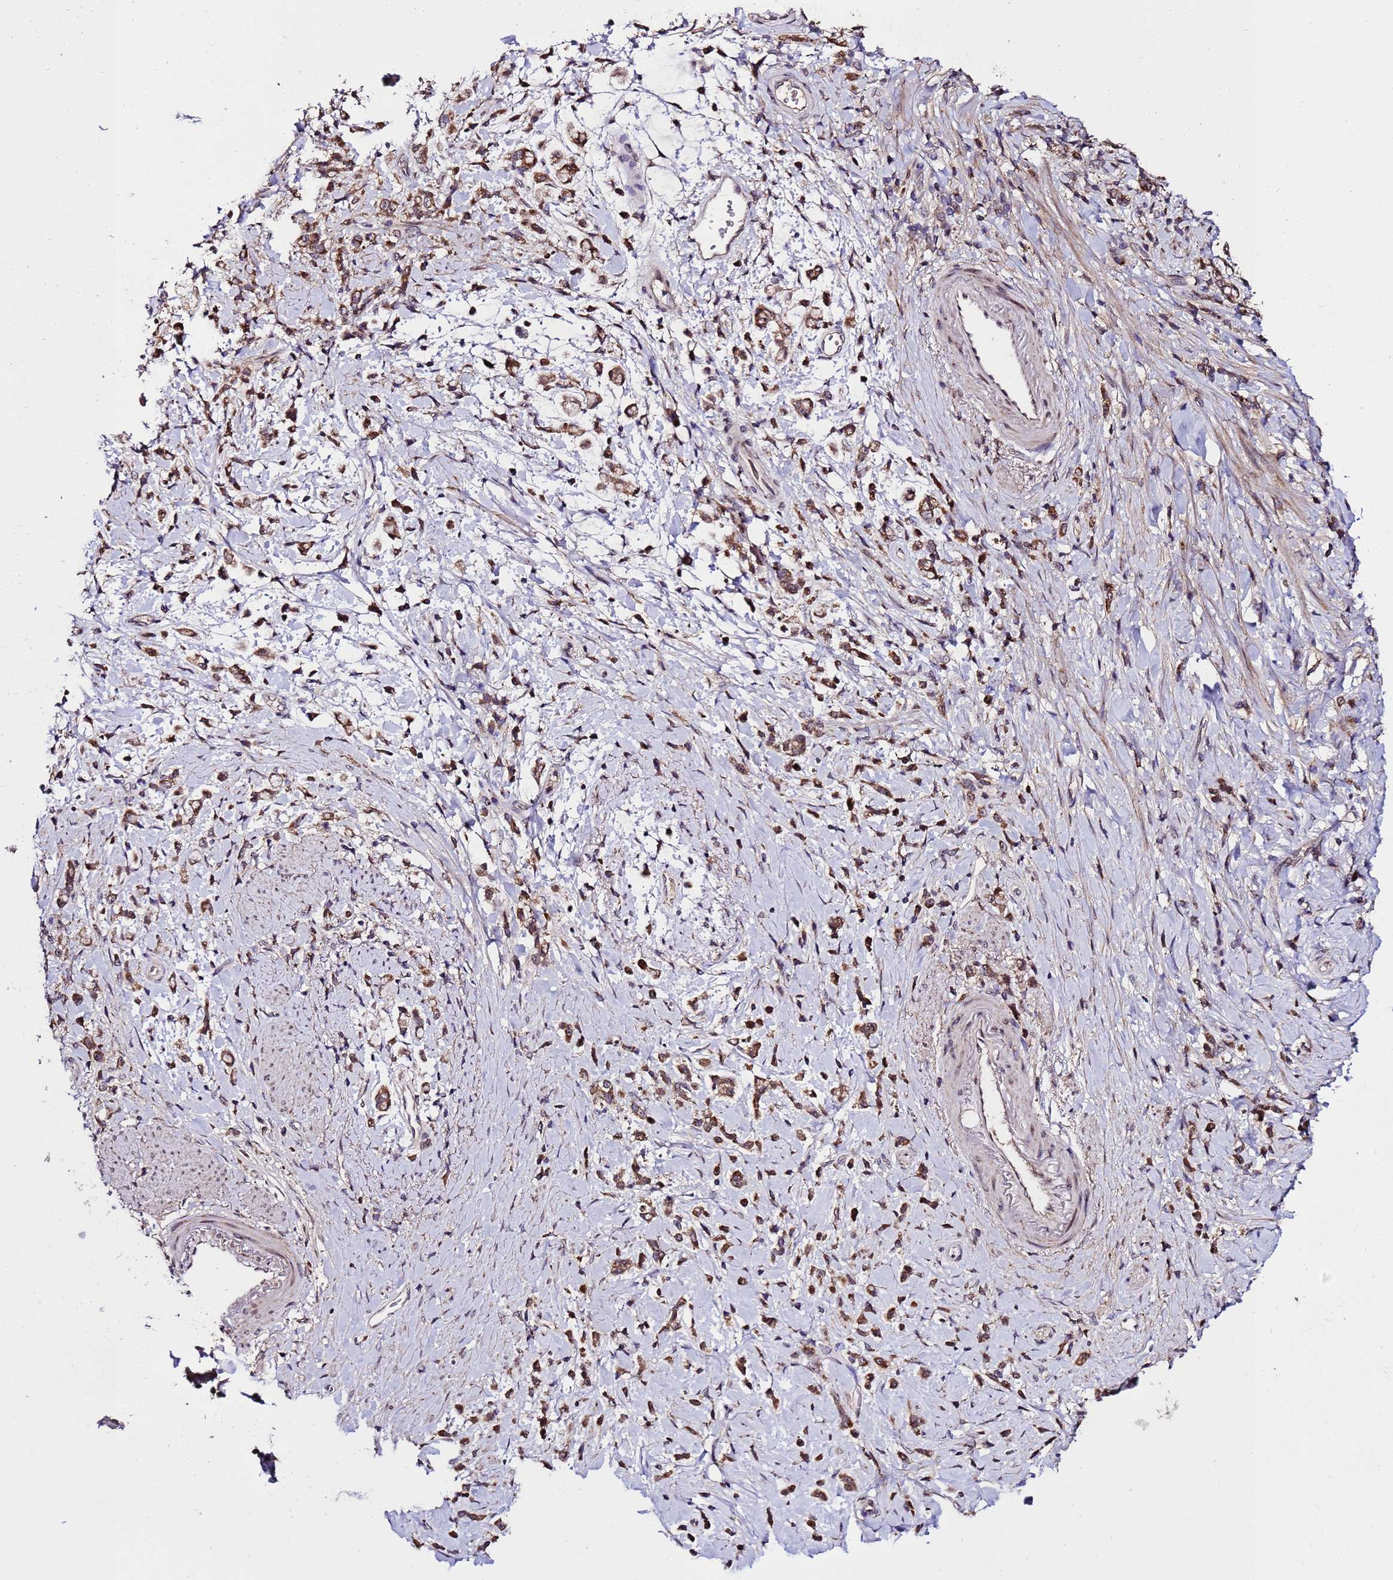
{"staining": {"intensity": "moderate", "quantity": ">75%", "location": "cytoplasmic/membranous,nuclear"}, "tissue": "stomach cancer", "cell_type": "Tumor cells", "image_type": "cancer", "snomed": [{"axis": "morphology", "description": "Adenocarcinoma, NOS"}, {"axis": "topography", "description": "Stomach"}], "caption": "Protein expression analysis of stomach cancer (adenocarcinoma) shows moderate cytoplasmic/membranous and nuclear staining in about >75% of tumor cells. The staining was performed using DAB (3,3'-diaminobenzidine) to visualize the protein expression in brown, while the nuclei were stained in blue with hematoxylin (Magnification: 20x).", "gene": "ZNF329", "patient": {"sex": "female", "age": 60}}